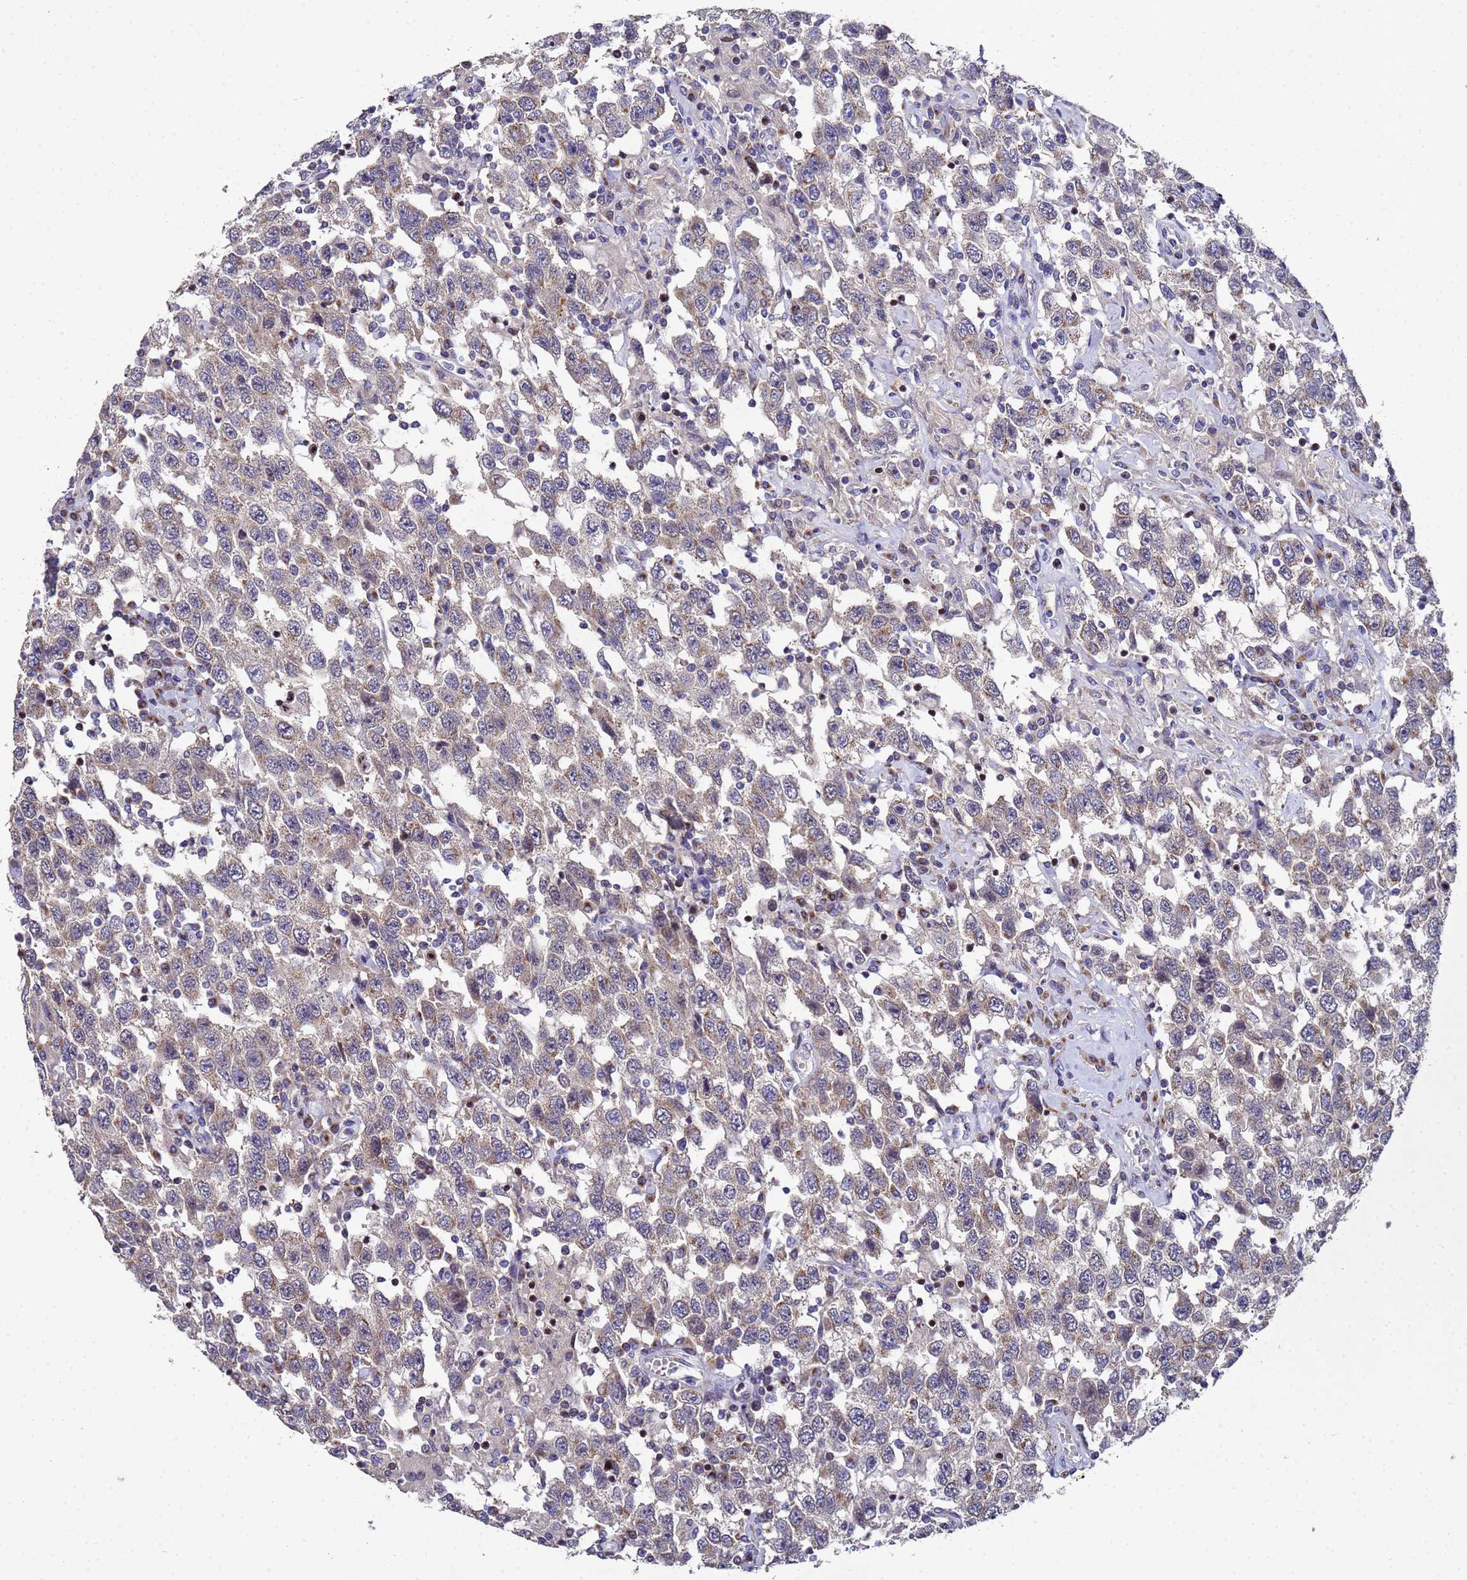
{"staining": {"intensity": "moderate", "quantity": "<25%", "location": "cytoplasmic/membranous"}, "tissue": "testis cancer", "cell_type": "Tumor cells", "image_type": "cancer", "snomed": [{"axis": "morphology", "description": "Seminoma, NOS"}, {"axis": "topography", "description": "Testis"}], "caption": "DAB (3,3'-diaminobenzidine) immunohistochemical staining of testis seminoma shows moderate cytoplasmic/membranous protein positivity in about <25% of tumor cells.", "gene": "NSUN6", "patient": {"sex": "male", "age": 41}}